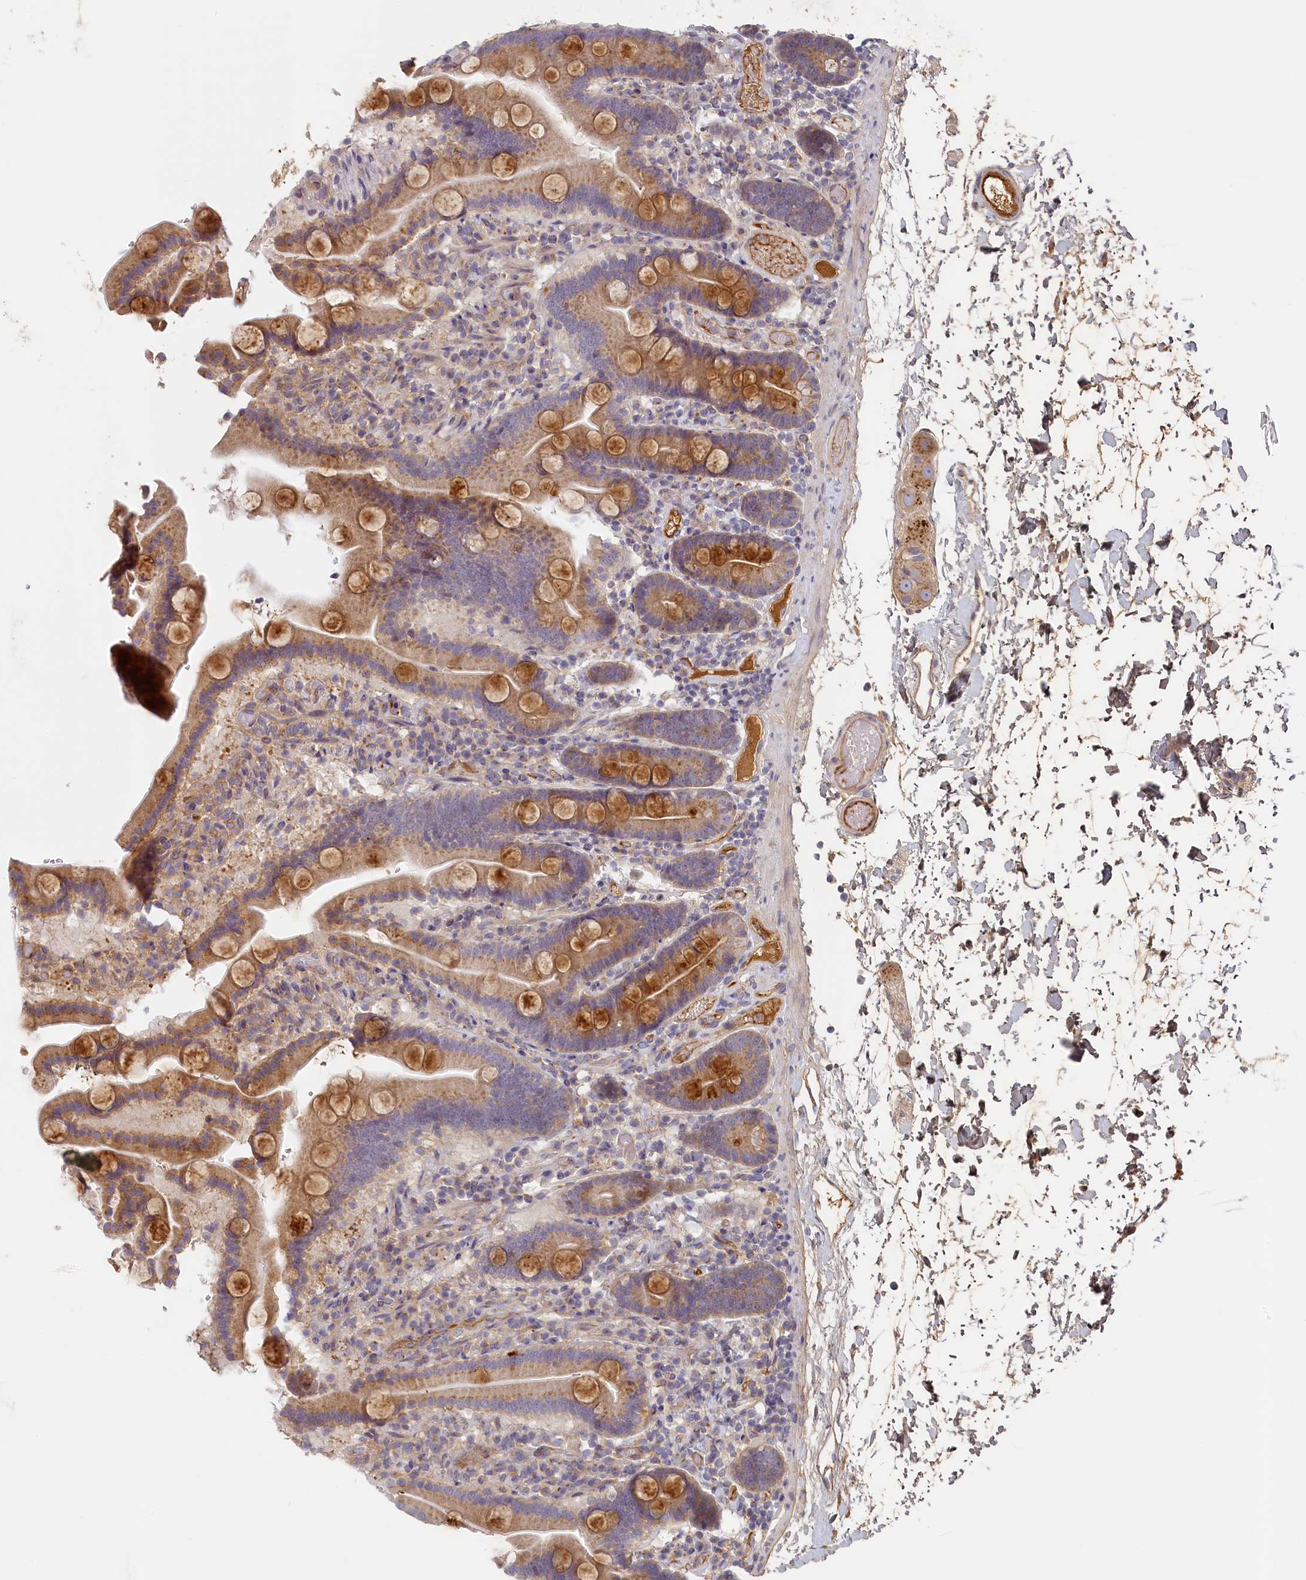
{"staining": {"intensity": "moderate", "quantity": ">75%", "location": "cytoplasmic/membranous"}, "tissue": "duodenum", "cell_type": "Glandular cells", "image_type": "normal", "snomed": [{"axis": "morphology", "description": "Normal tissue, NOS"}, {"axis": "topography", "description": "Duodenum"}], "caption": "Immunohistochemical staining of unremarkable duodenum shows >75% levels of moderate cytoplasmic/membranous protein expression in about >75% of glandular cells. Using DAB (brown) and hematoxylin (blue) stains, captured at high magnification using brightfield microscopy.", "gene": "STX16", "patient": {"sex": "male", "age": 55}}